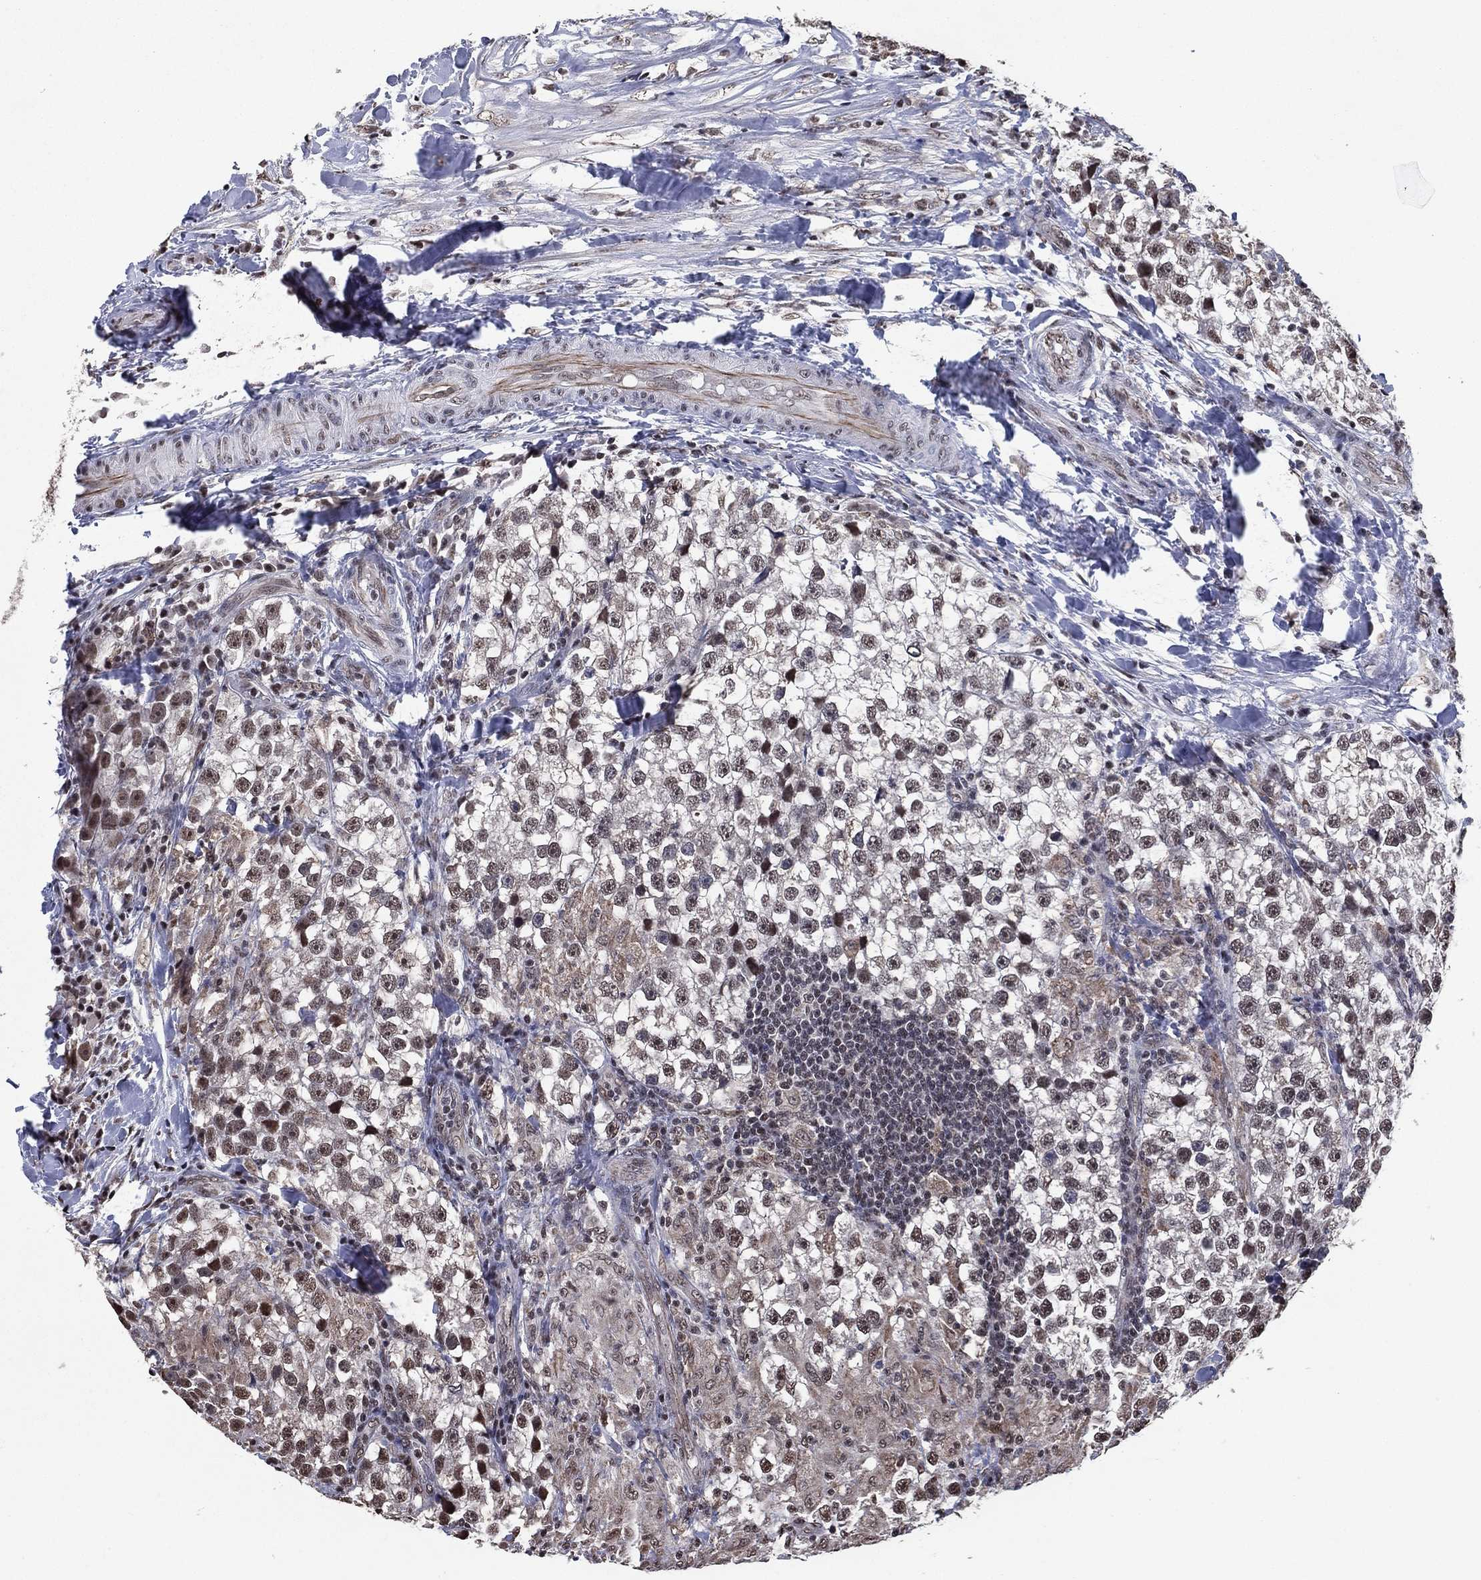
{"staining": {"intensity": "moderate", "quantity": "25%-75%", "location": "nuclear"}, "tissue": "testis cancer", "cell_type": "Tumor cells", "image_type": "cancer", "snomed": [{"axis": "morphology", "description": "Seminoma, NOS"}, {"axis": "topography", "description": "Testis"}], "caption": "This is a photomicrograph of IHC staining of seminoma (testis), which shows moderate staining in the nuclear of tumor cells.", "gene": "ZBTB42", "patient": {"sex": "male", "age": 46}}